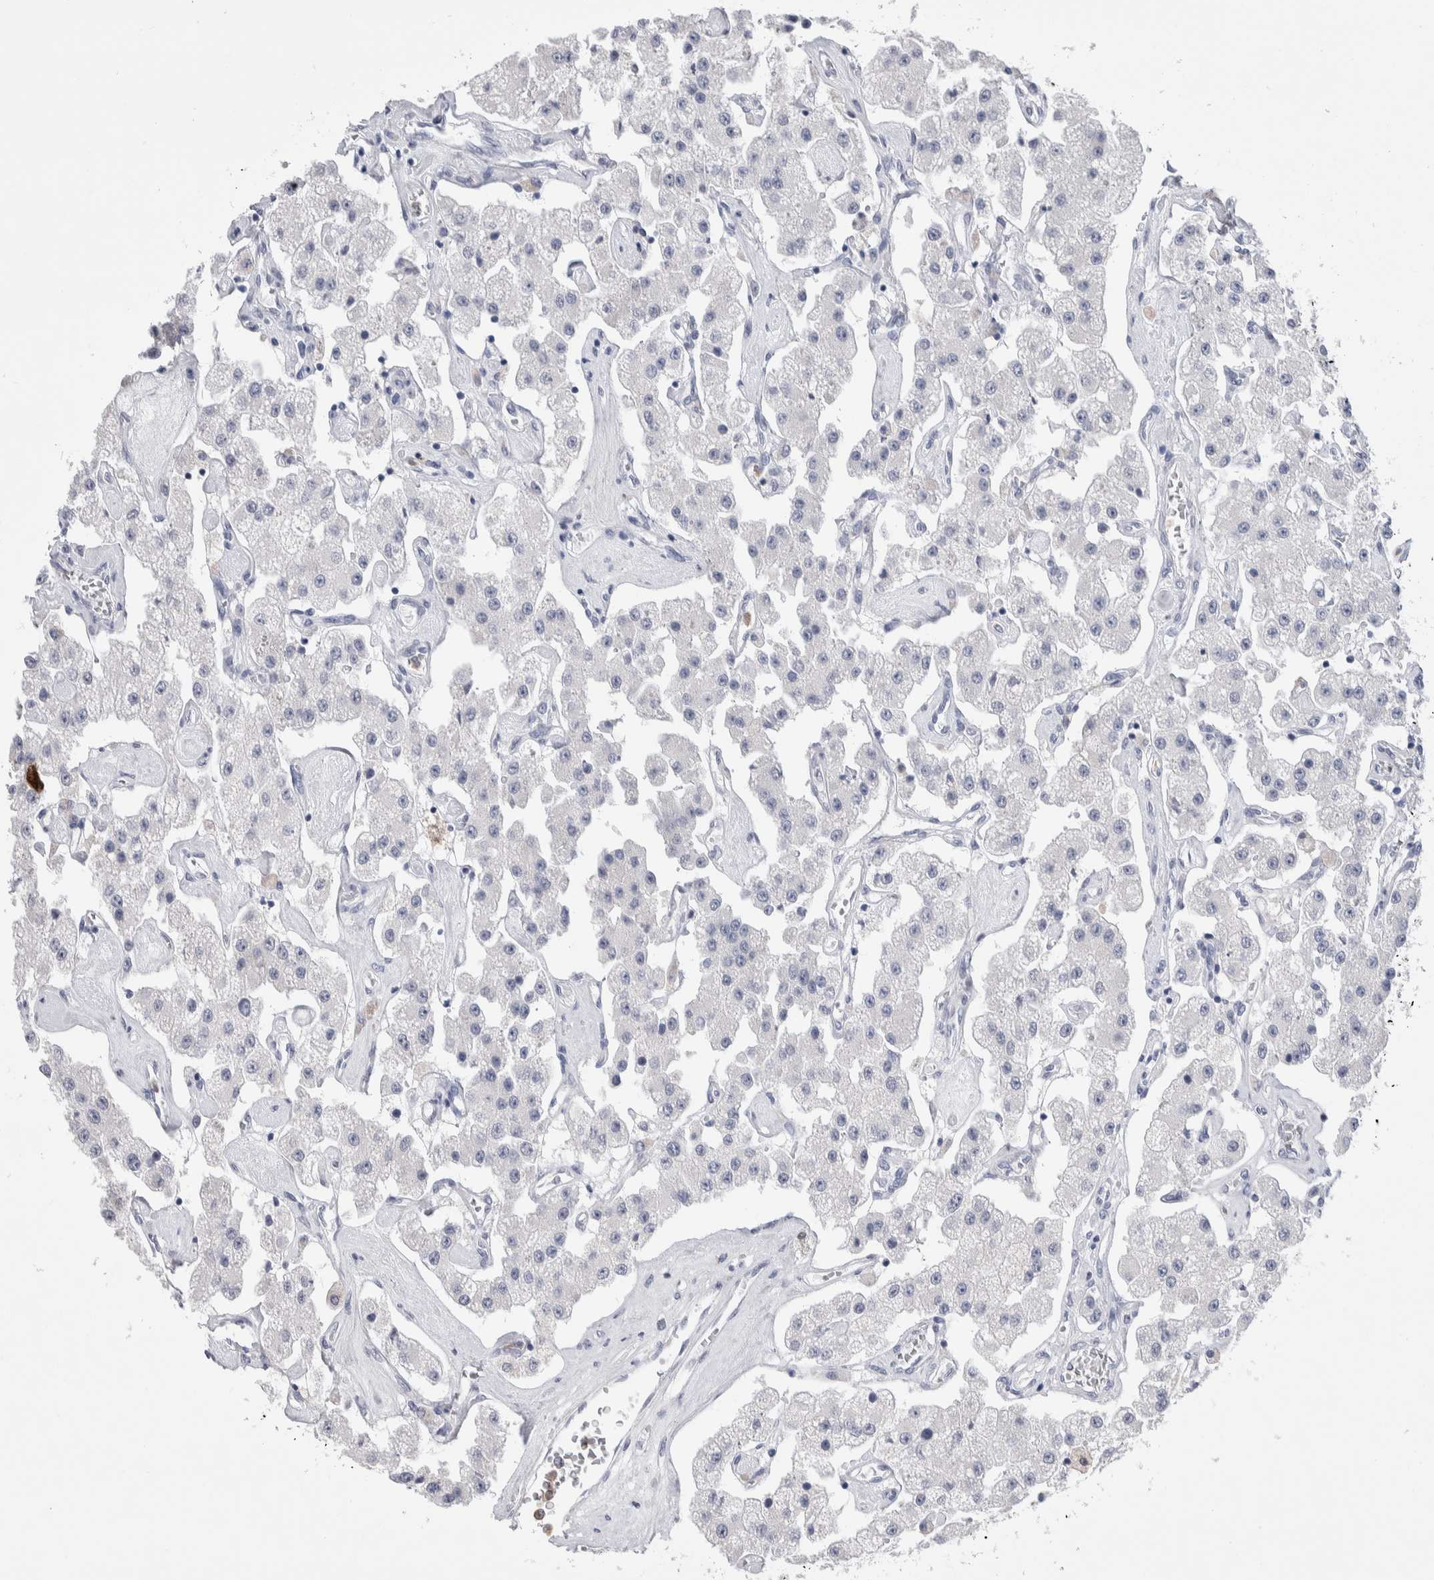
{"staining": {"intensity": "negative", "quantity": "none", "location": "none"}, "tissue": "carcinoid", "cell_type": "Tumor cells", "image_type": "cancer", "snomed": [{"axis": "morphology", "description": "Carcinoid, malignant, NOS"}, {"axis": "topography", "description": "Pancreas"}], "caption": "Immunohistochemical staining of human carcinoid (malignant) reveals no significant staining in tumor cells. The staining was performed using DAB (3,3'-diaminobenzidine) to visualize the protein expression in brown, while the nuclei were stained in blue with hematoxylin (Magnification: 20x).", "gene": "LURAP1L", "patient": {"sex": "male", "age": 41}}